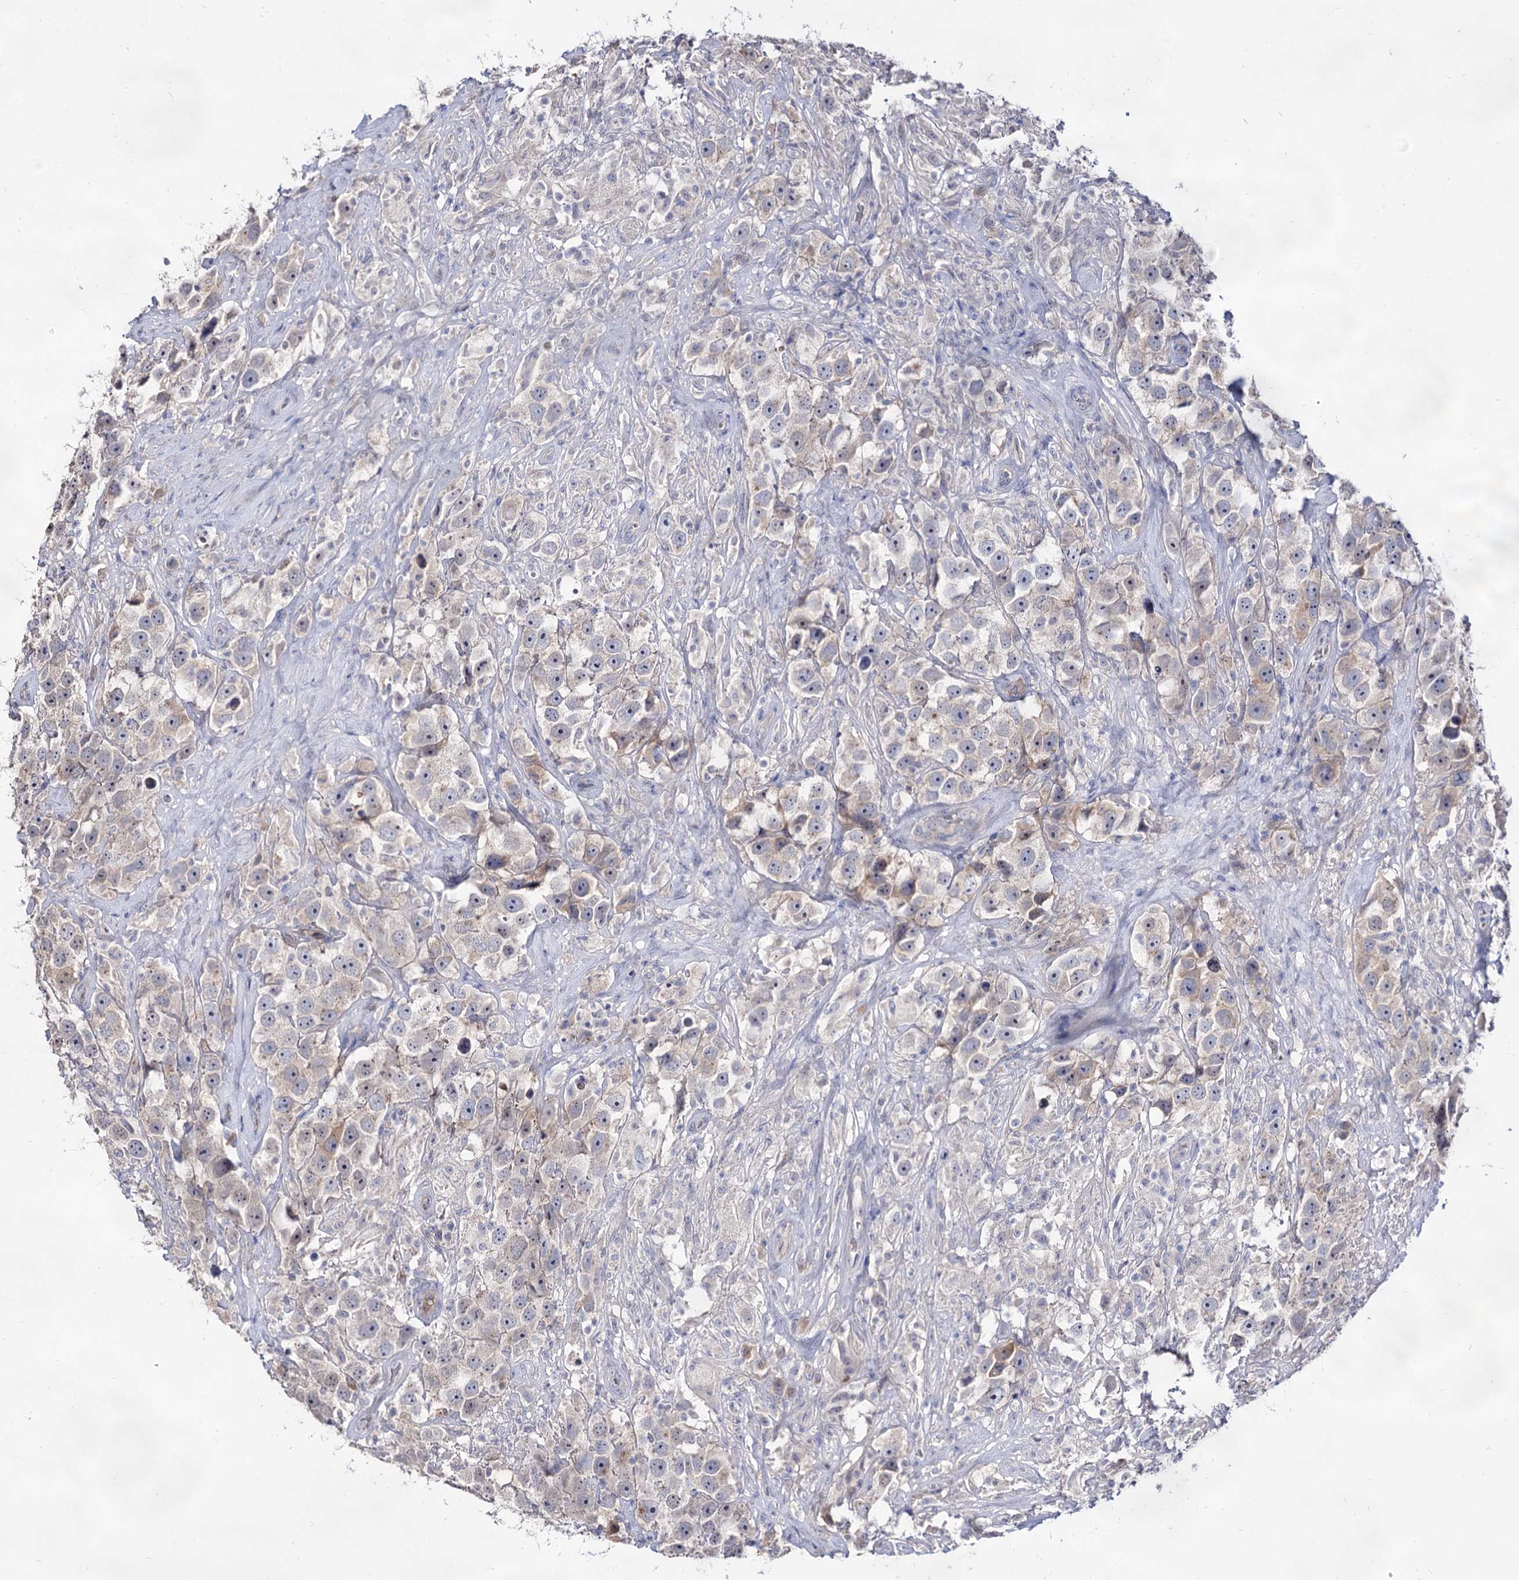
{"staining": {"intensity": "negative", "quantity": "none", "location": "none"}, "tissue": "testis cancer", "cell_type": "Tumor cells", "image_type": "cancer", "snomed": [{"axis": "morphology", "description": "Seminoma, NOS"}, {"axis": "topography", "description": "Testis"}], "caption": "IHC histopathology image of human testis seminoma stained for a protein (brown), which shows no positivity in tumor cells.", "gene": "ARFIP2", "patient": {"sex": "male", "age": 49}}